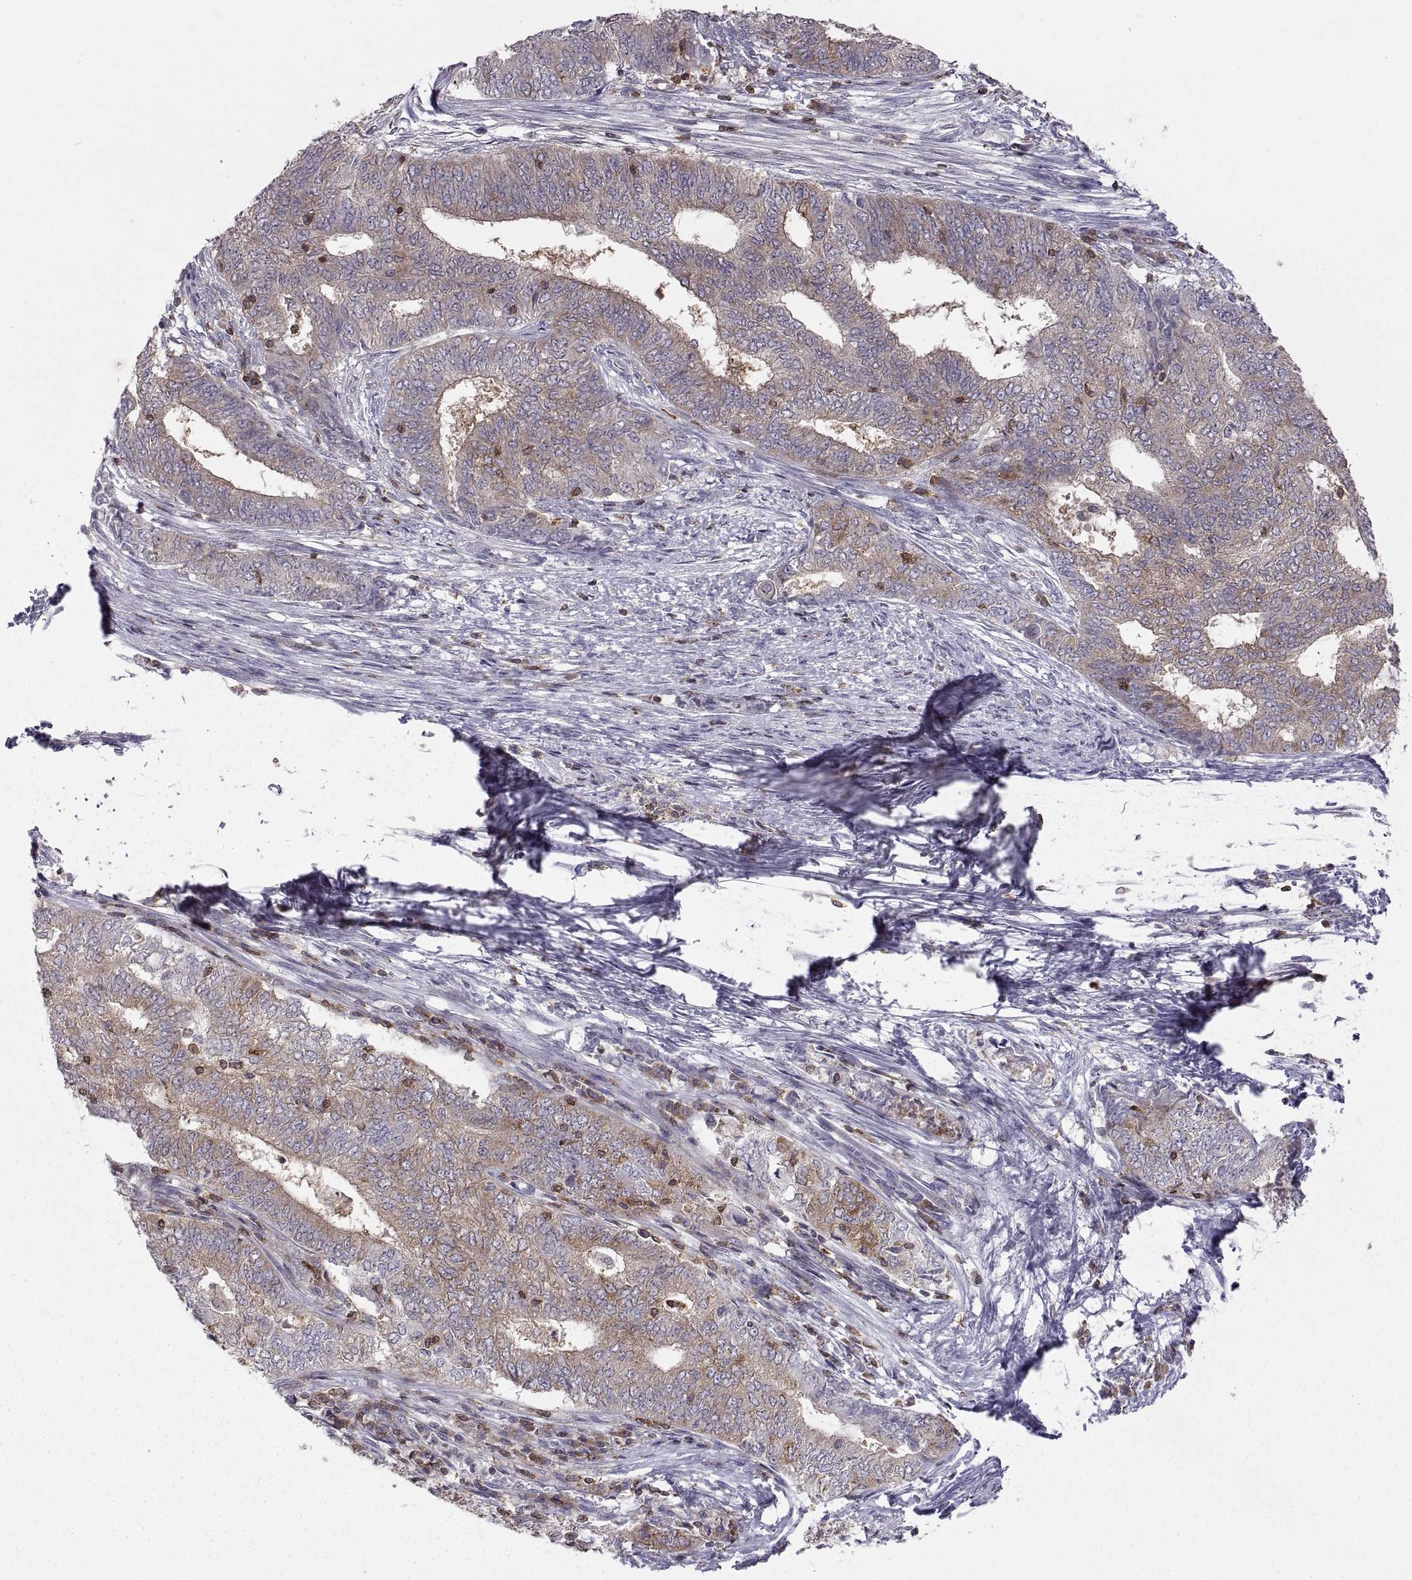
{"staining": {"intensity": "moderate", "quantity": "<25%", "location": "cytoplasmic/membranous"}, "tissue": "endometrial cancer", "cell_type": "Tumor cells", "image_type": "cancer", "snomed": [{"axis": "morphology", "description": "Adenocarcinoma, NOS"}, {"axis": "topography", "description": "Endometrium"}], "caption": "This image displays immunohistochemistry staining of human endometrial adenocarcinoma, with low moderate cytoplasmic/membranous expression in about <25% of tumor cells.", "gene": "EZR", "patient": {"sex": "female", "age": 62}}